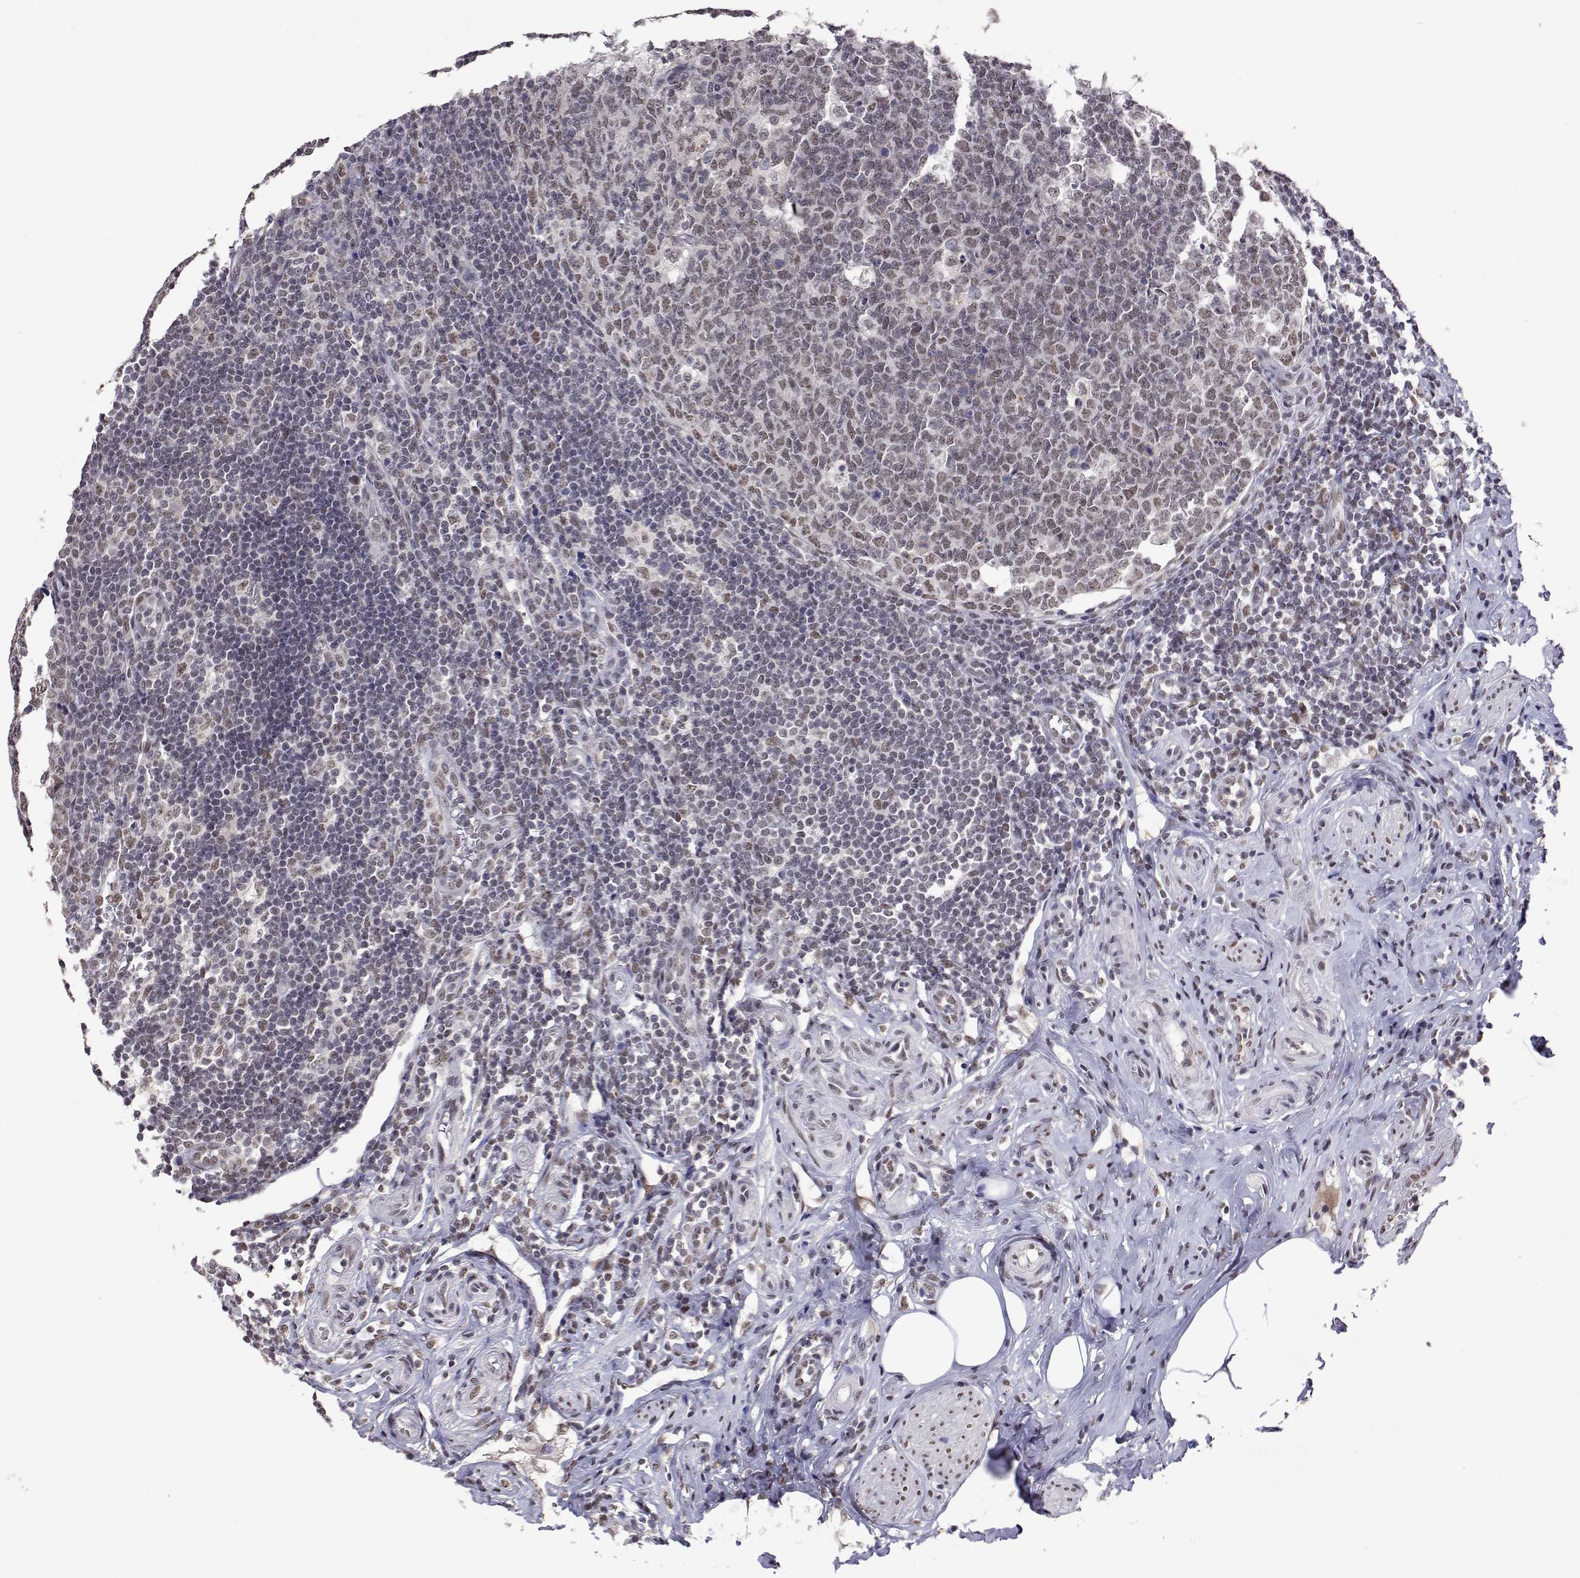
{"staining": {"intensity": "weak", "quantity": "25%-75%", "location": "nuclear"}, "tissue": "appendix", "cell_type": "Glandular cells", "image_type": "normal", "snomed": [{"axis": "morphology", "description": "Normal tissue, NOS"}, {"axis": "topography", "description": "Appendix"}], "caption": "Protein staining by immunohistochemistry (IHC) shows weak nuclear staining in about 25%-75% of glandular cells in benign appendix.", "gene": "HNRNPA0", "patient": {"sex": "male", "age": 18}}